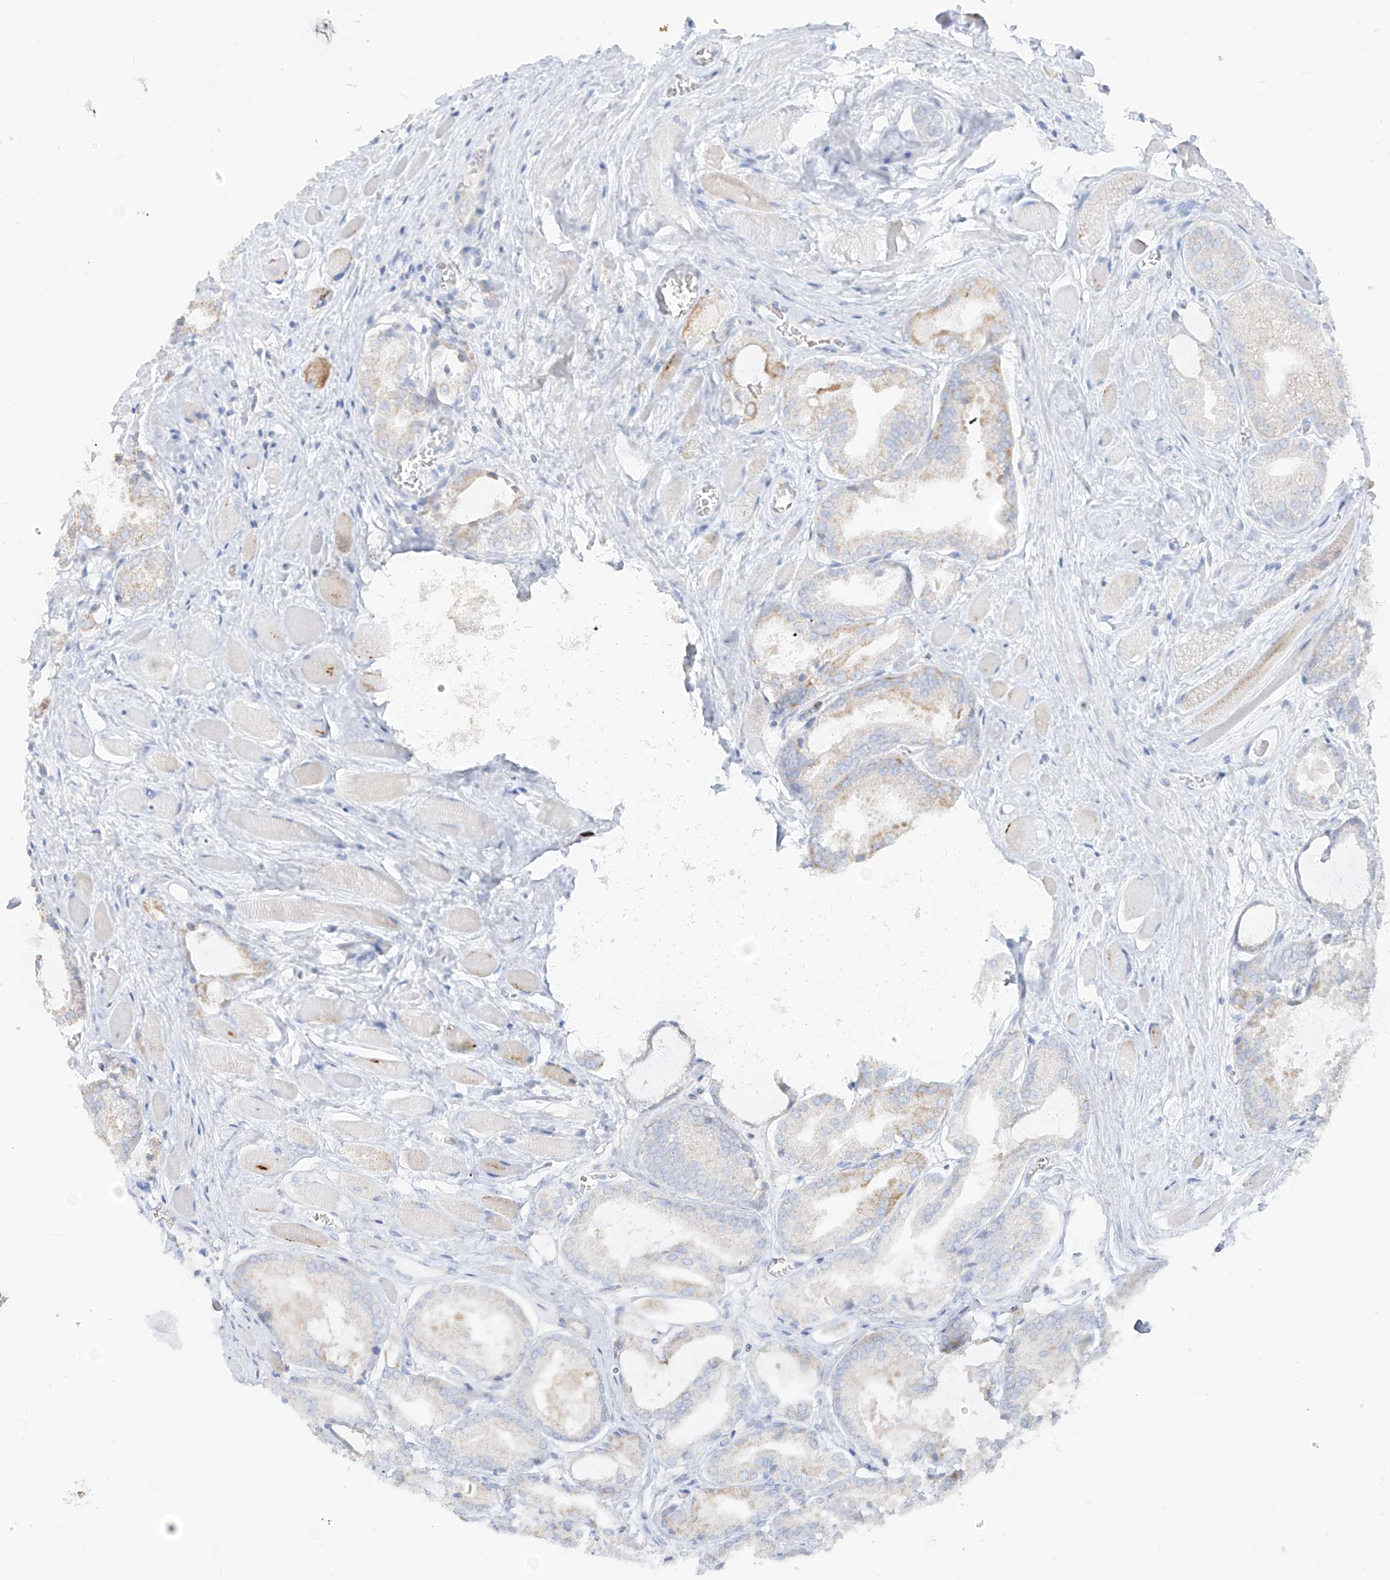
{"staining": {"intensity": "weak", "quantity": "<25%", "location": "cytoplasmic/membranous"}, "tissue": "prostate cancer", "cell_type": "Tumor cells", "image_type": "cancer", "snomed": [{"axis": "morphology", "description": "Adenocarcinoma, Low grade"}, {"axis": "topography", "description": "Prostate"}], "caption": "Image shows no protein staining in tumor cells of prostate low-grade adenocarcinoma tissue. (DAB (3,3'-diaminobenzidine) immunohistochemistry, high magnification).", "gene": "ETHE1", "patient": {"sex": "male", "age": 67}}